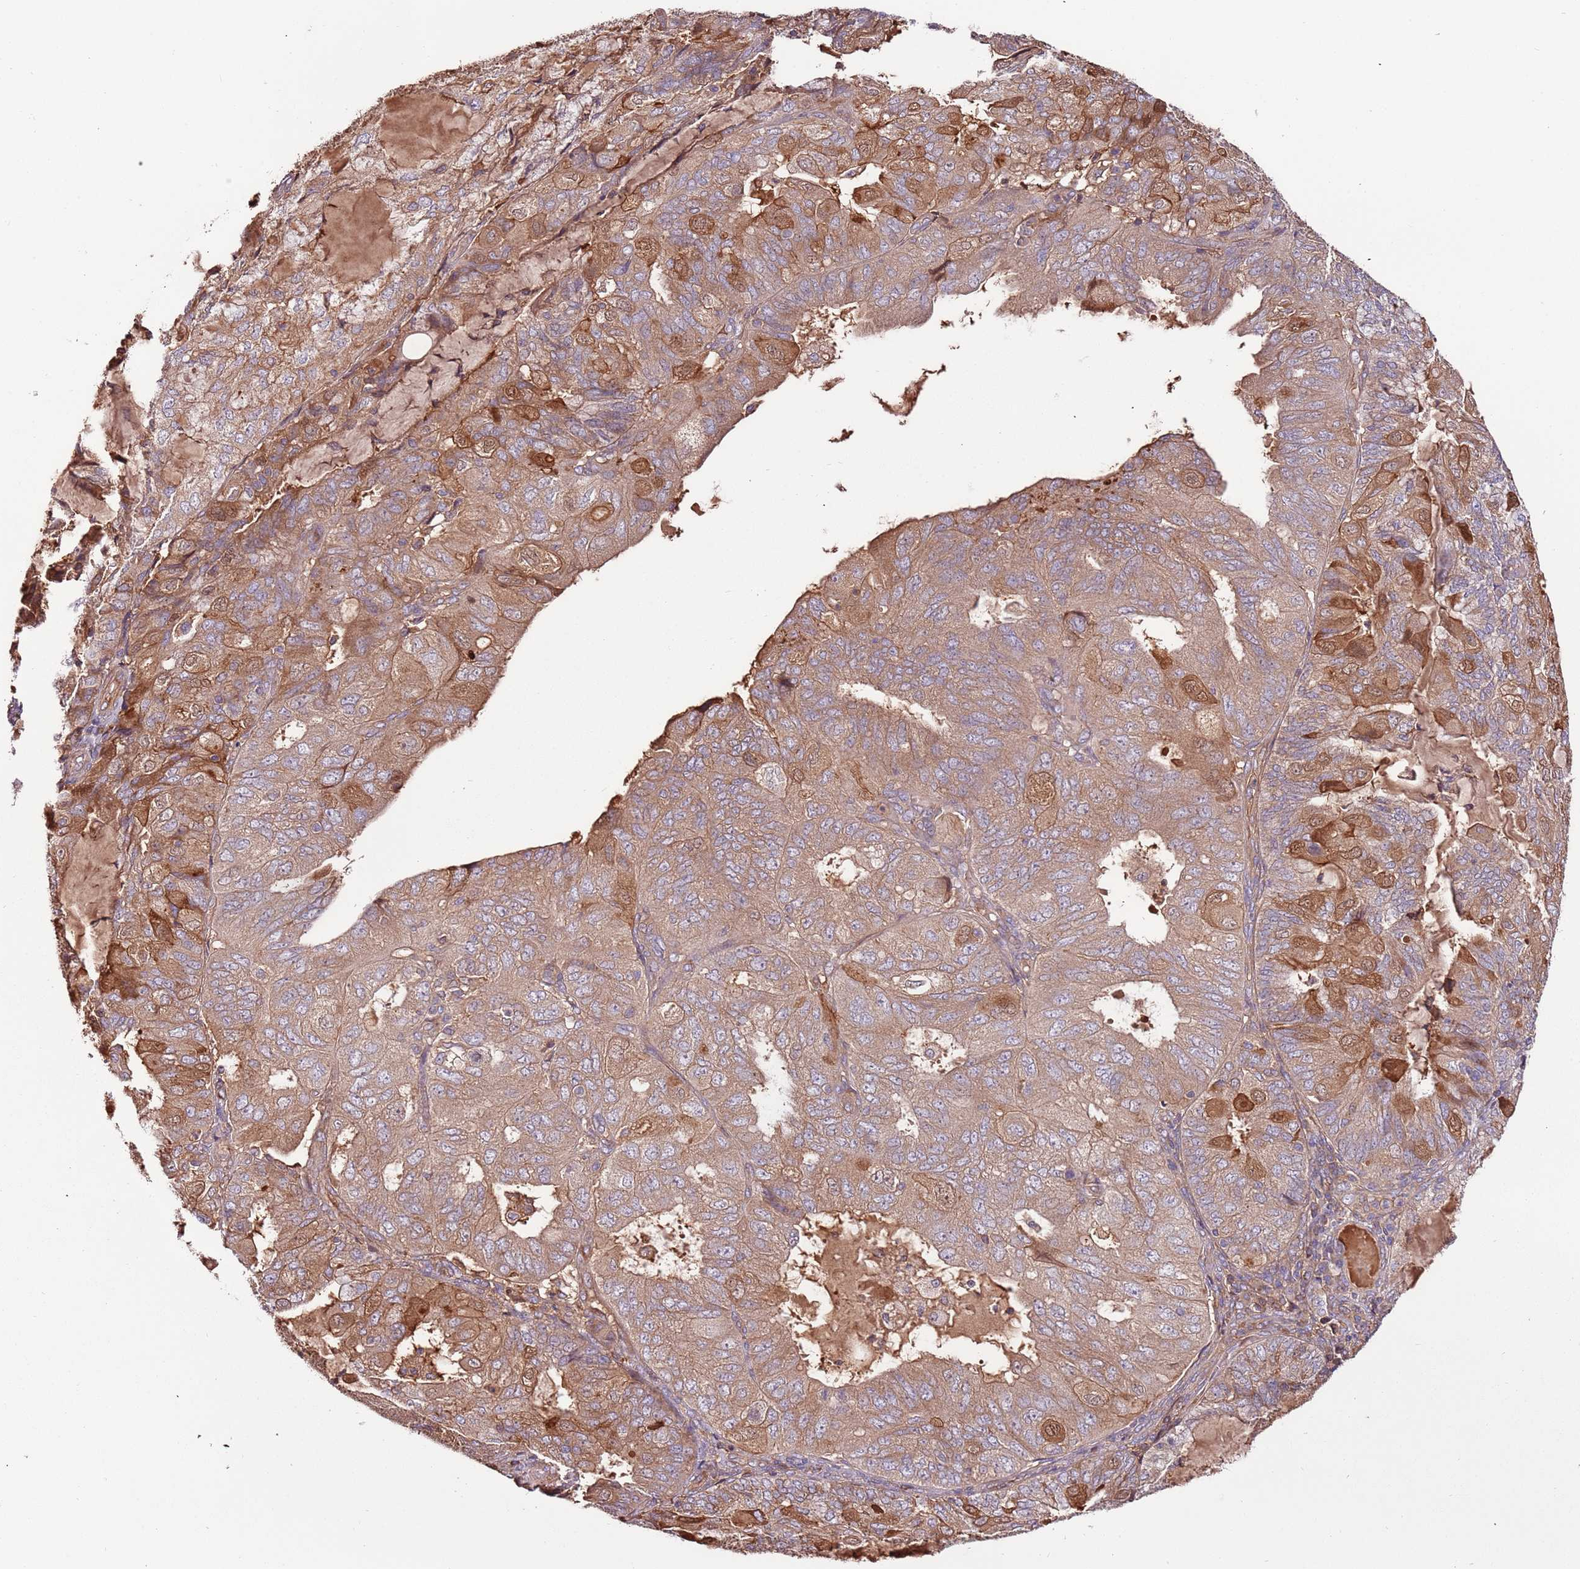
{"staining": {"intensity": "moderate", "quantity": ">75%", "location": "cytoplasmic/membranous,nuclear"}, "tissue": "endometrial cancer", "cell_type": "Tumor cells", "image_type": "cancer", "snomed": [{"axis": "morphology", "description": "Adenocarcinoma, NOS"}, {"axis": "topography", "description": "Endometrium"}], "caption": "This histopathology image displays immunohistochemistry (IHC) staining of human endometrial cancer (adenocarcinoma), with medium moderate cytoplasmic/membranous and nuclear staining in about >75% of tumor cells.", "gene": "DENR", "patient": {"sex": "female", "age": 81}}